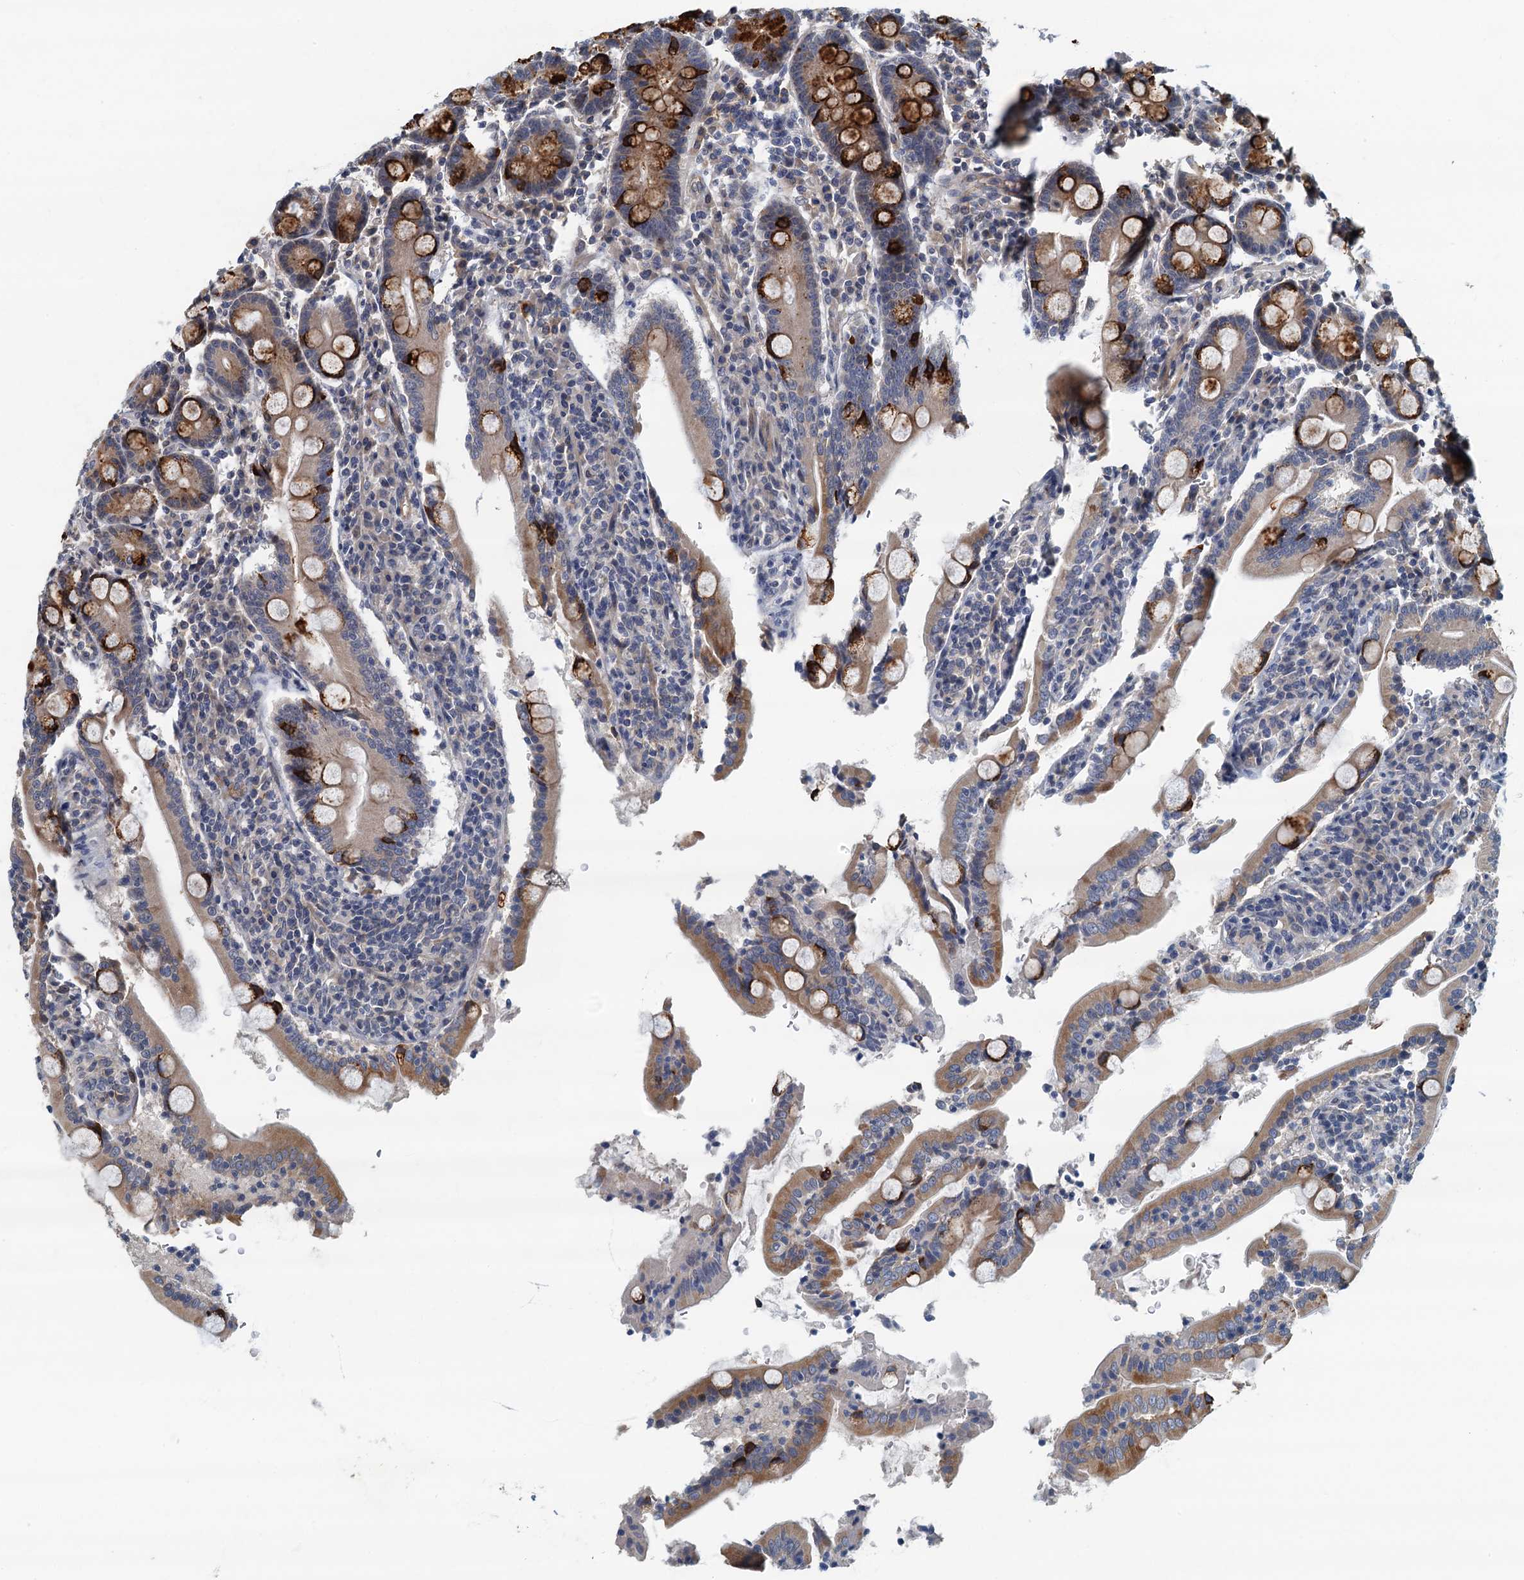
{"staining": {"intensity": "strong", "quantity": "25%-75%", "location": "cytoplasmic/membranous"}, "tissue": "duodenum", "cell_type": "Glandular cells", "image_type": "normal", "snomed": [{"axis": "morphology", "description": "Normal tissue, NOS"}, {"axis": "topography", "description": "Duodenum"}], "caption": "This photomicrograph displays unremarkable duodenum stained with IHC to label a protein in brown. The cytoplasmic/membranous of glandular cells show strong positivity for the protein. Nuclei are counter-stained blue.", "gene": "CKAP2L", "patient": {"sex": "male", "age": 35}}